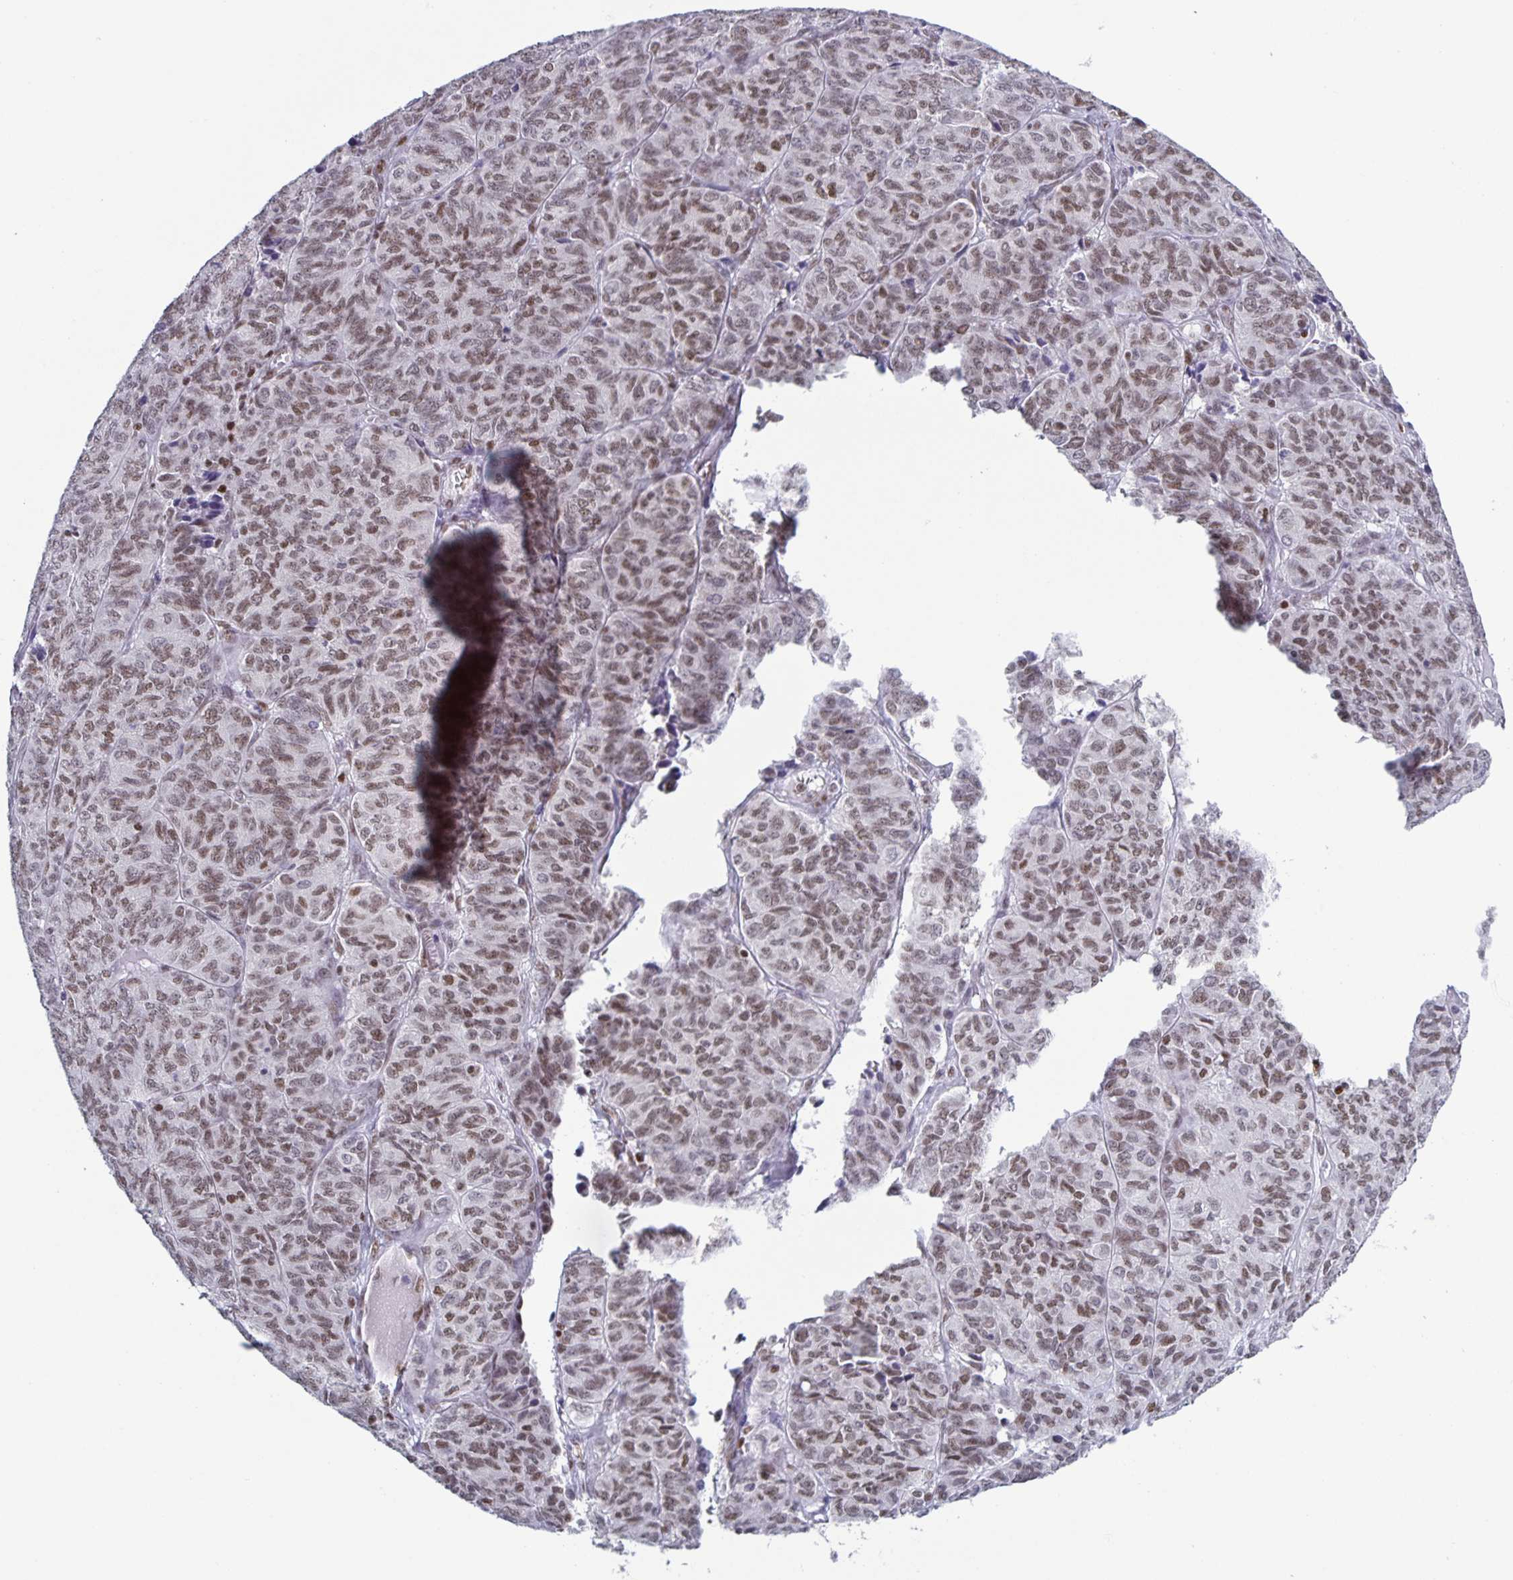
{"staining": {"intensity": "moderate", "quantity": ">75%", "location": "nuclear"}, "tissue": "ovarian cancer", "cell_type": "Tumor cells", "image_type": "cancer", "snomed": [{"axis": "morphology", "description": "Carcinoma, endometroid"}, {"axis": "topography", "description": "Ovary"}], "caption": "Protein expression analysis of ovarian cancer shows moderate nuclear expression in approximately >75% of tumor cells.", "gene": "JUND", "patient": {"sex": "female", "age": 80}}